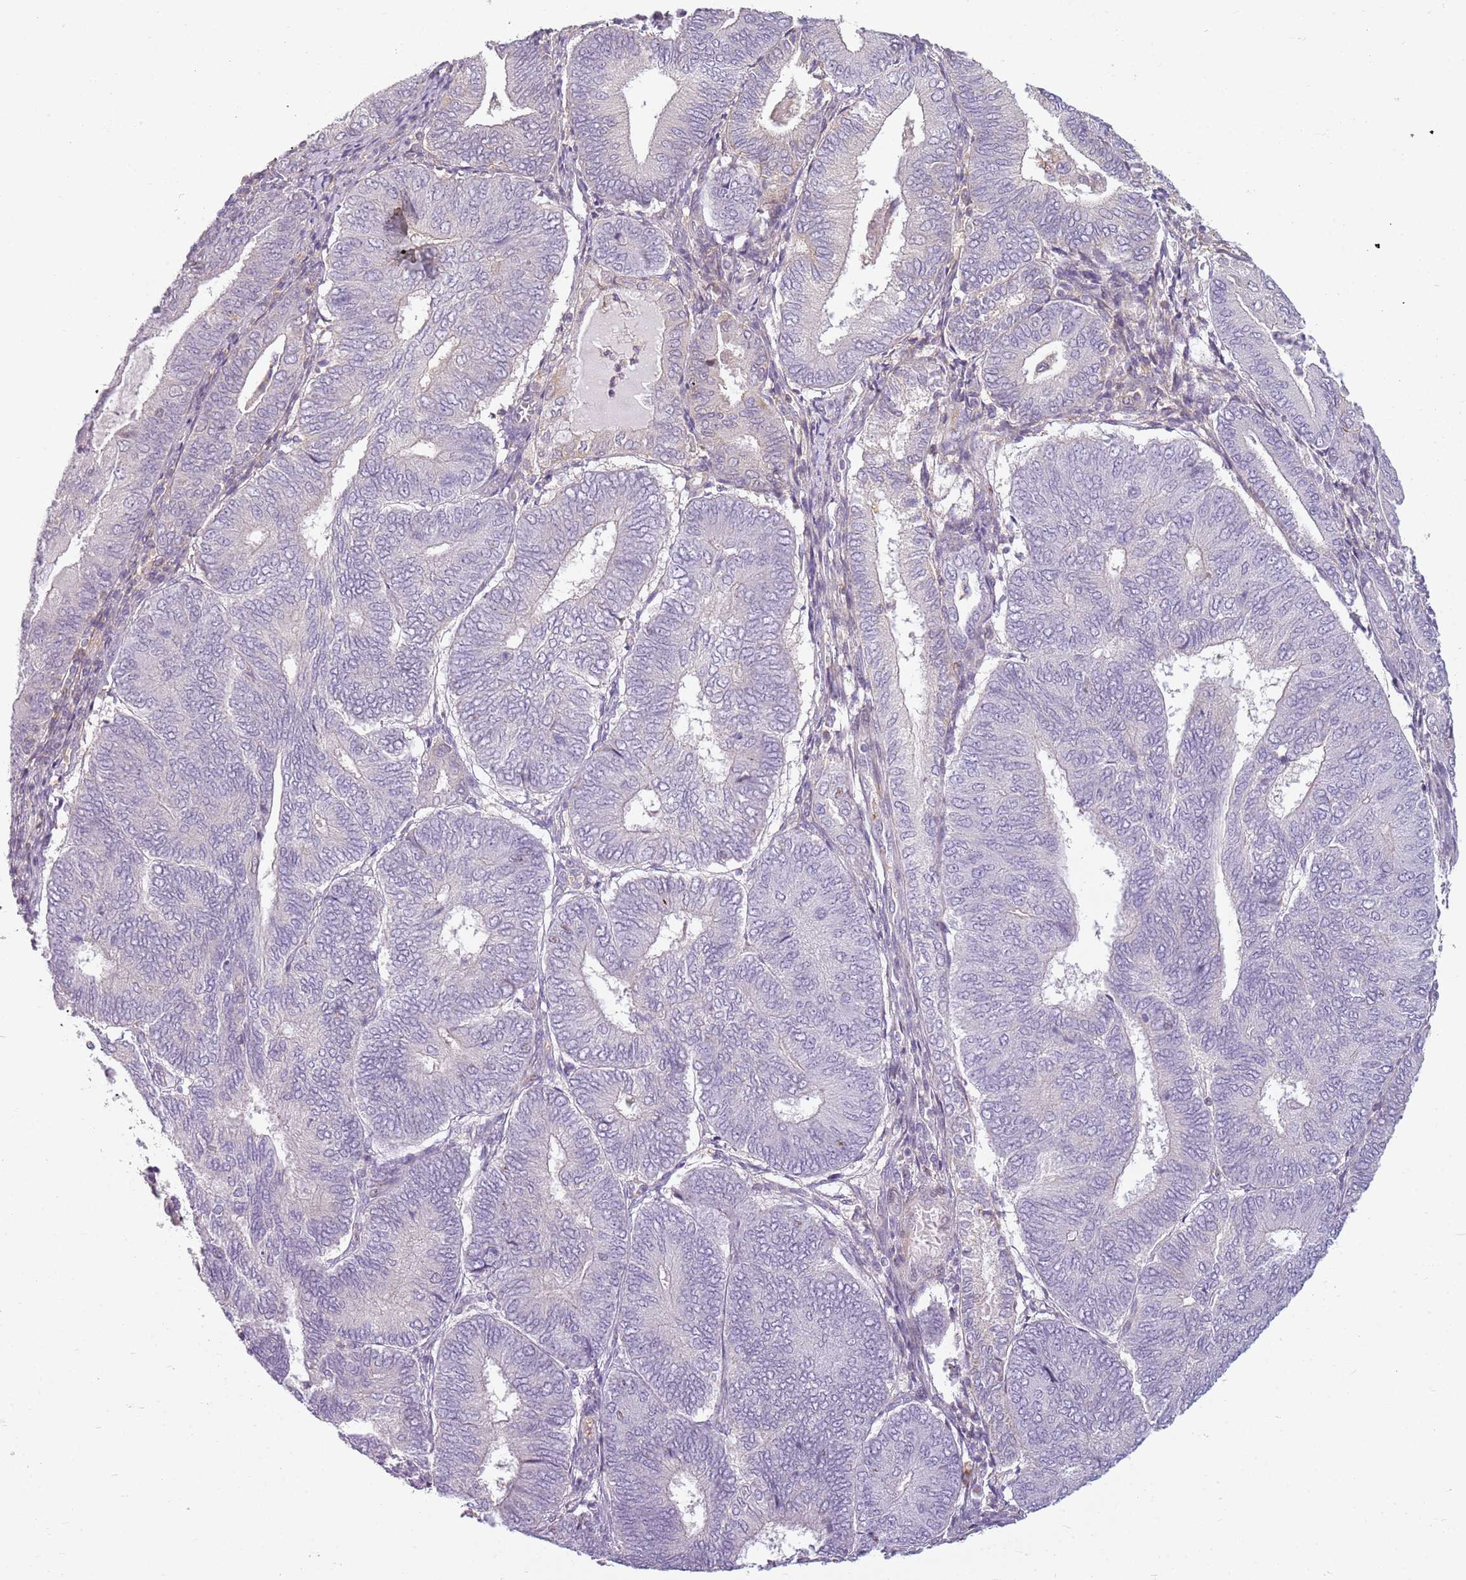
{"staining": {"intensity": "negative", "quantity": "none", "location": "none"}, "tissue": "endometrial cancer", "cell_type": "Tumor cells", "image_type": "cancer", "snomed": [{"axis": "morphology", "description": "Adenocarcinoma, NOS"}, {"axis": "topography", "description": "Endometrium"}], "caption": "Protein analysis of endometrial adenocarcinoma displays no significant positivity in tumor cells.", "gene": "DEFB116", "patient": {"sex": "female", "age": 81}}